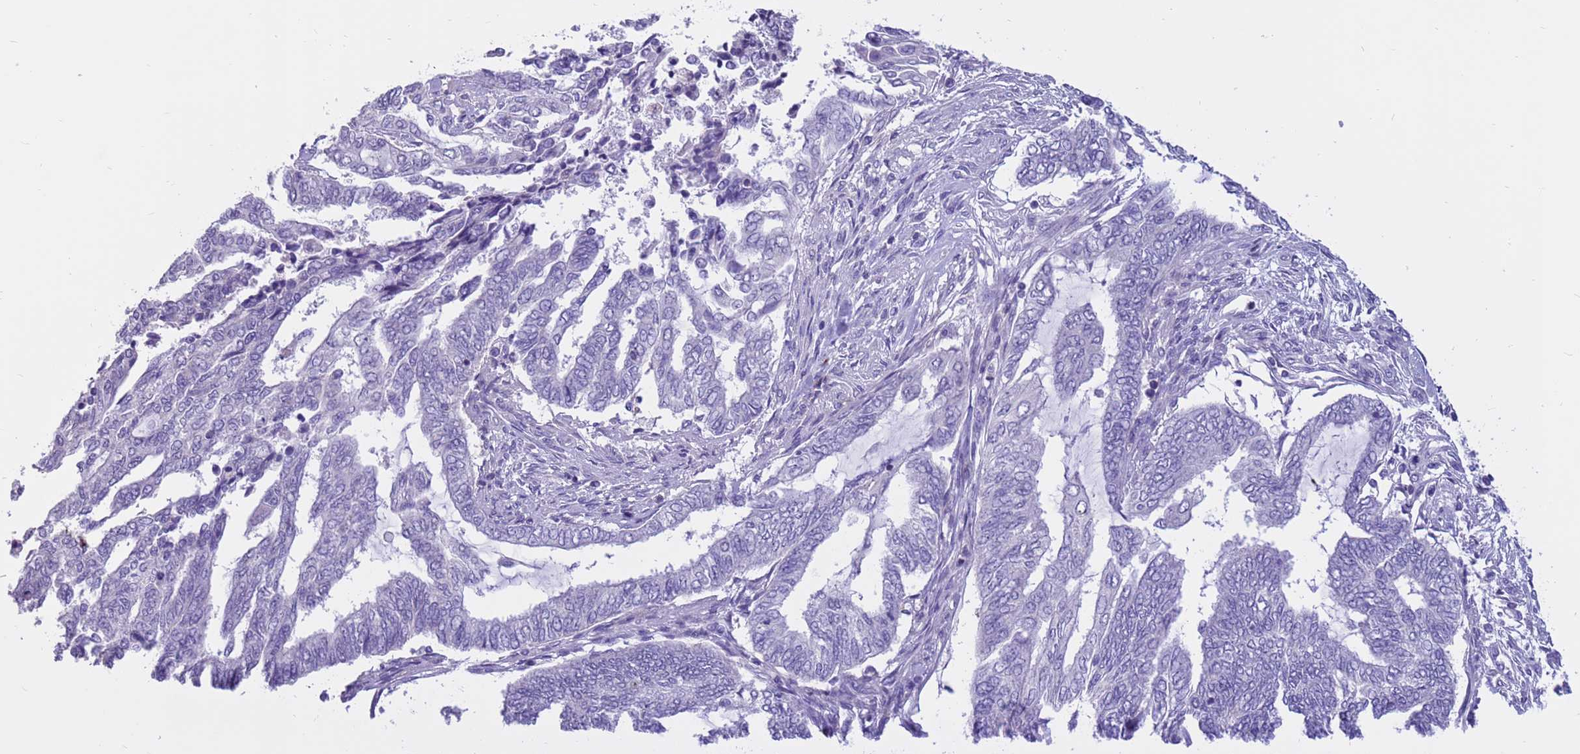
{"staining": {"intensity": "negative", "quantity": "none", "location": "none"}, "tissue": "endometrial cancer", "cell_type": "Tumor cells", "image_type": "cancer", "snomed": [{"axis": "morphology", "description": "Adenocarcinoma, NOS"}, {"axis": "topography", "description": "Uterus"}, {"axis": "topography", "description": "Endometrium"}], "caption": "This is an immunohistochemistry (IHC) histopathology image of endometrial adenocarcinoma. There is no staining in tumor cells.", "gene": "PDE10A", "patient": {"sex": "female", "age": 70}}